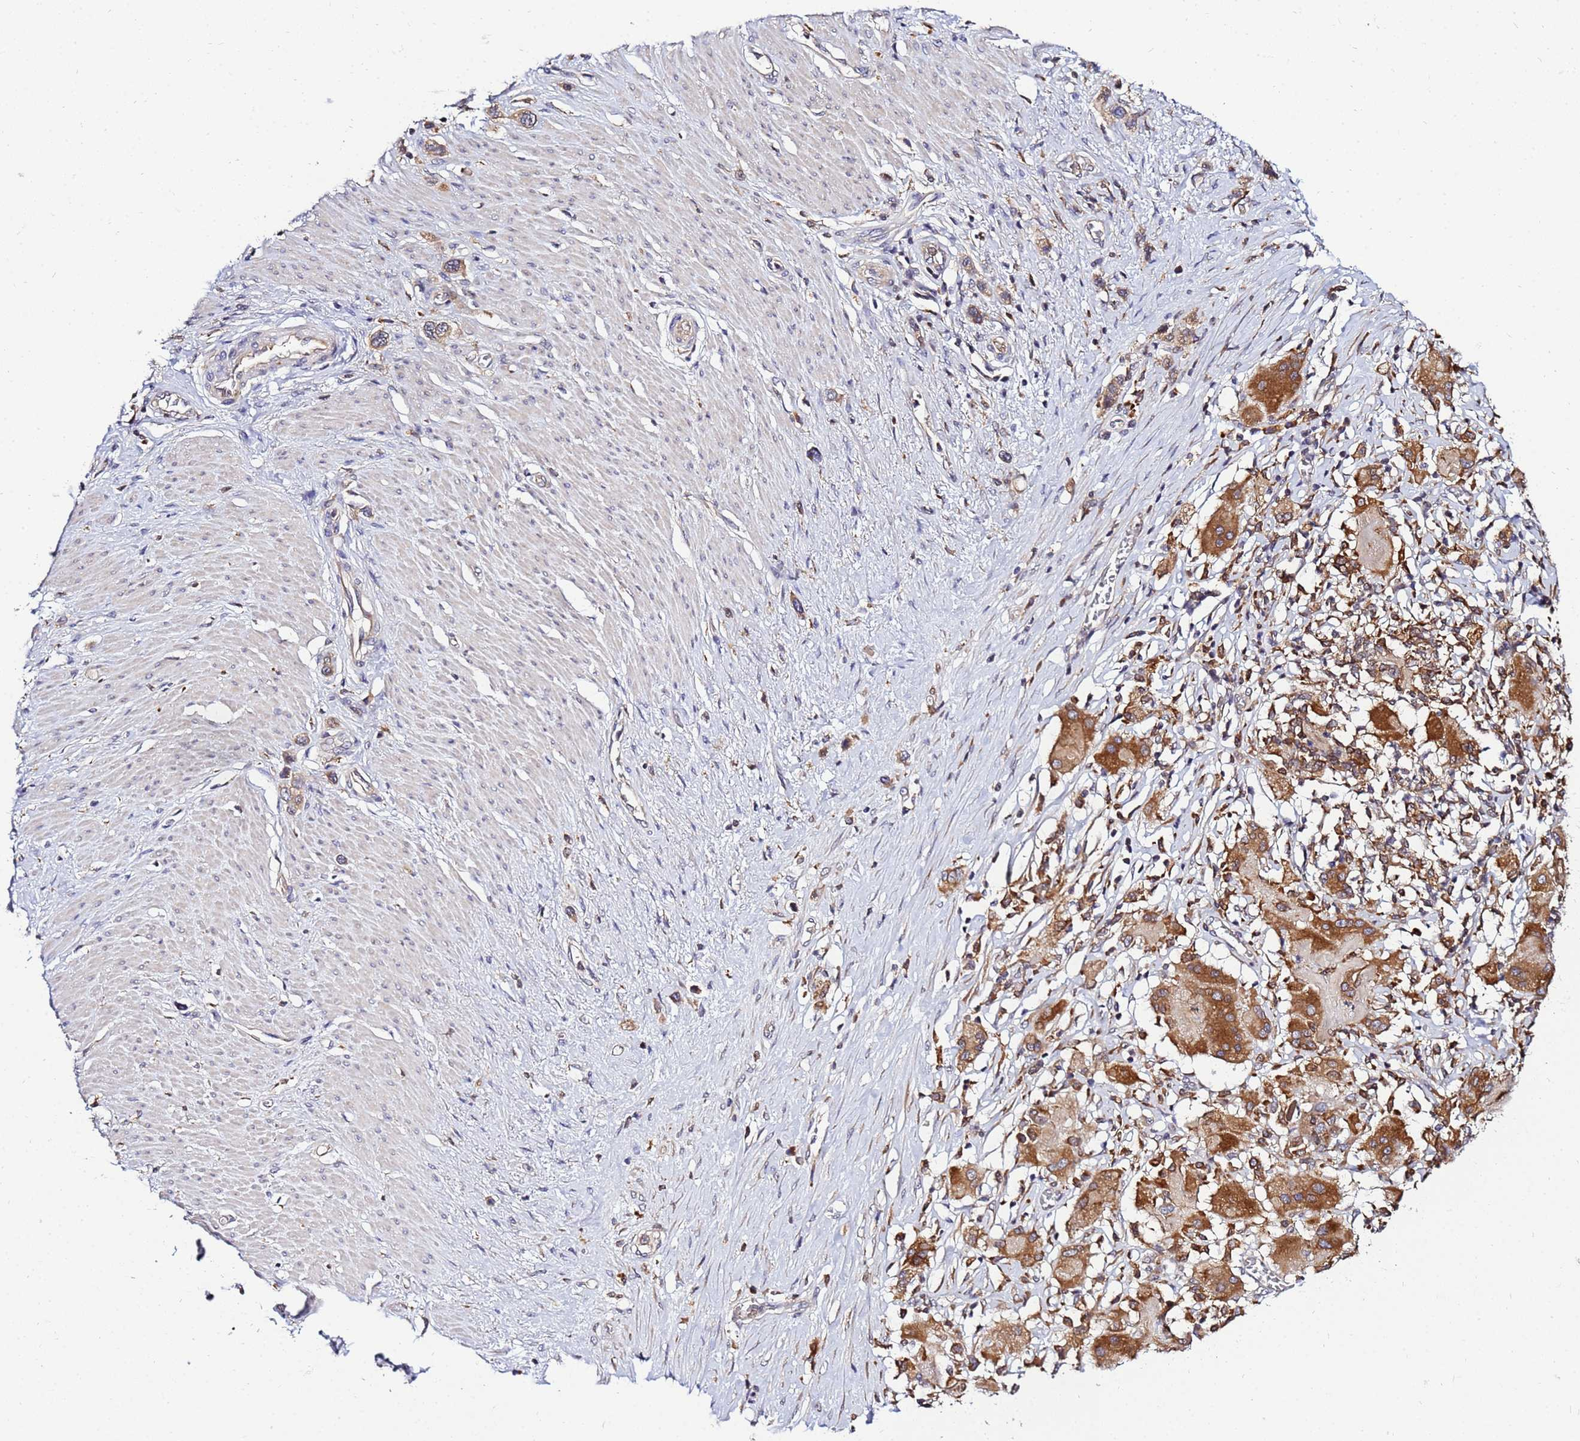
{"staining": {"intensity": "strong", "quantity": ">75%", "location": "cytoplasmic/membranous"}, "tissue": "stomach cancer", "cell_type": "Tumor cells", "image_type": "cancer", "snomed": [{"axis": "morphology", "description": "Adenocarcinoma, NOS"}, {"axis": "morphology", "description": "Adenocarcinoma, High grade"}, {"axis": "topography", "description": "Stomach, upper"}, {"axis": "topography", "description": "Stomach, lower"}], "caption": "Immunohistochemistry image of human high-grade adenocarcinoma (stomach) stained for a protein (brown), which reveals high levels of strong cytoplasmic/membranous staining in about >75% of tumor cells.", "gene": "ADPGK", "patient": {"sex": "female", "age": 65}}